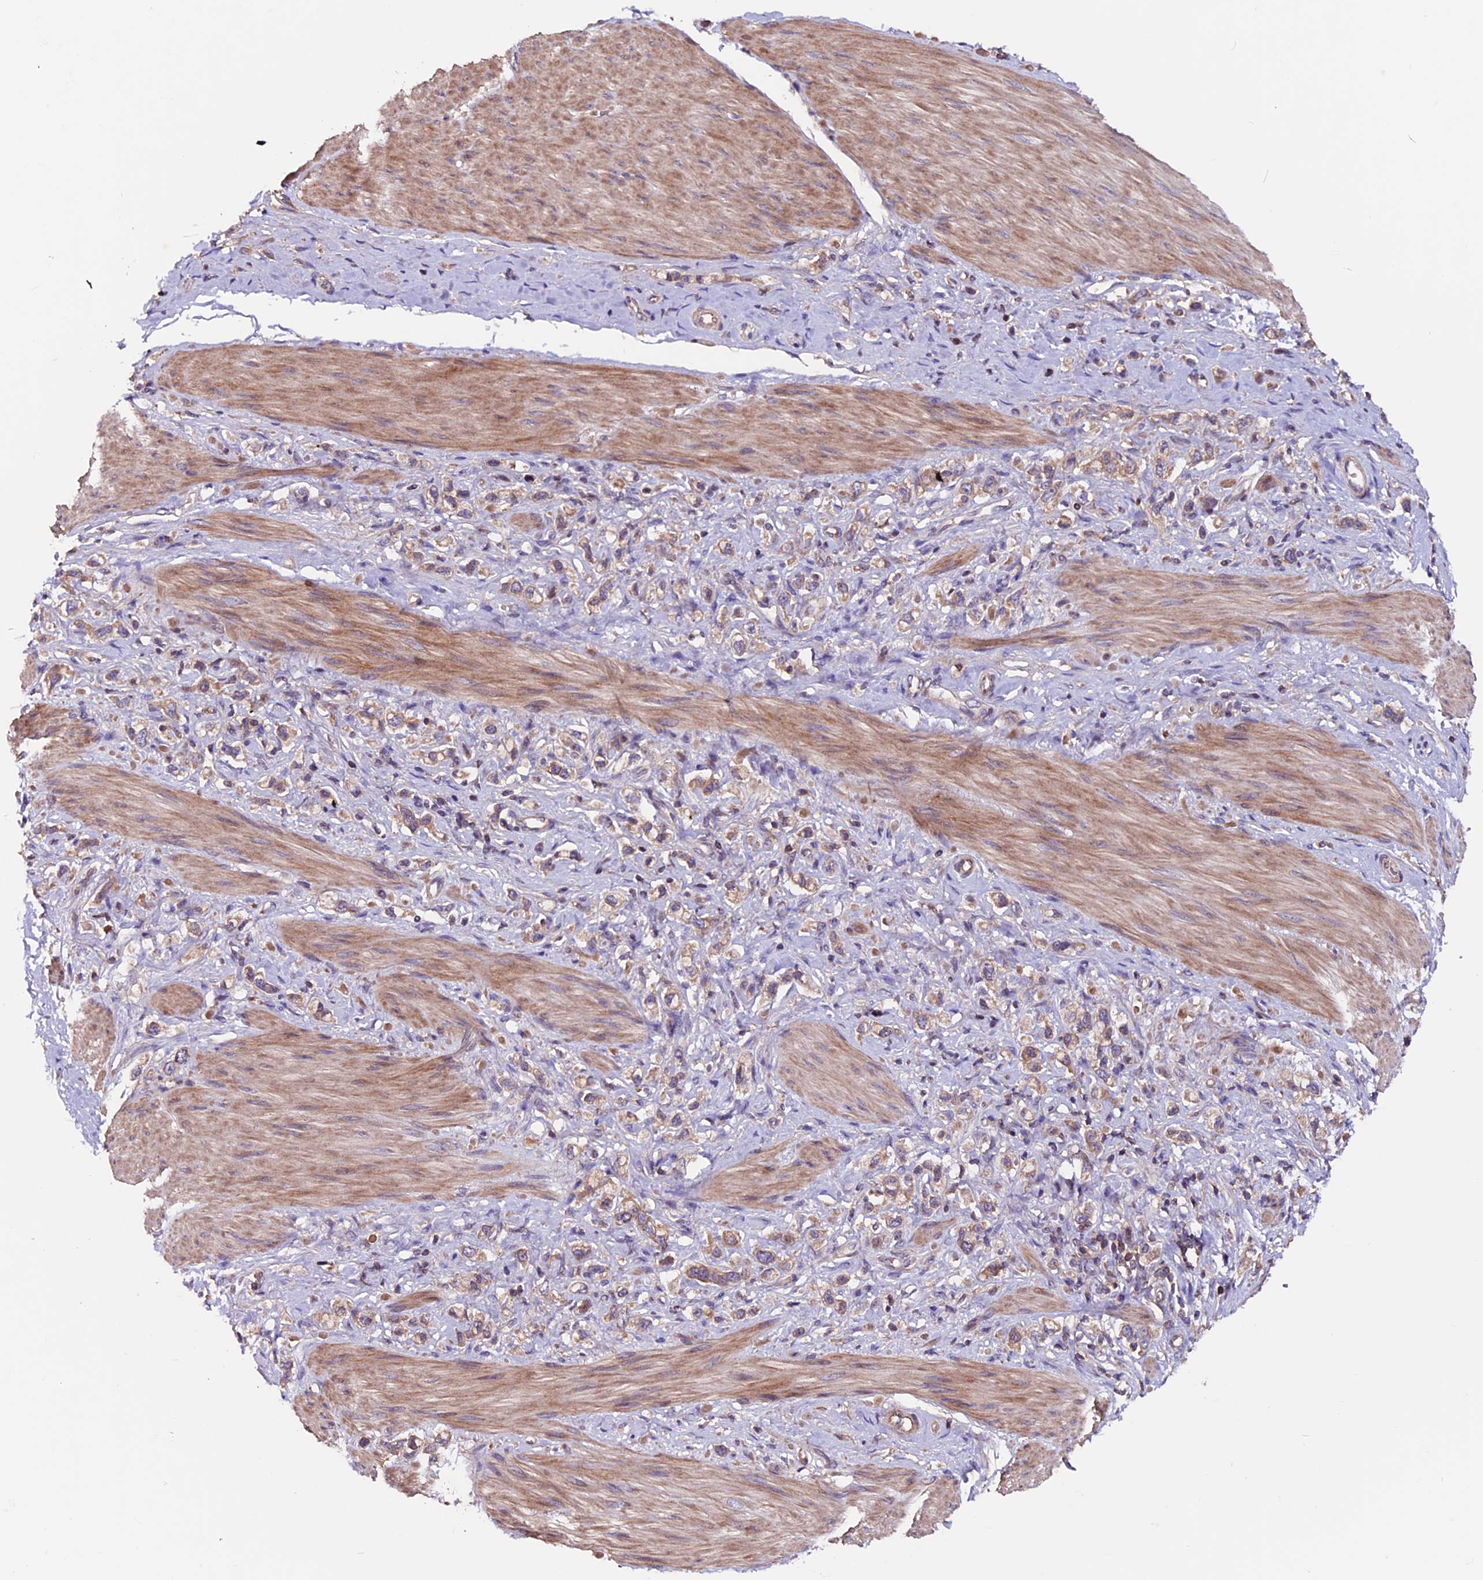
{"staining": {"intensity": "weak", "quantity": "25%-75%", "location": "cytoplasmic/membranous"}, "tissue": "stomach cancer", "cell_type": "Tumor cells", "image_type": "cancer", "snomed": [{"axis": "morphology", "description": "Adenocarcinoma, NOS"}, {"axis": "topography", "description": "Stomach"}], "caption": "An immunohistochemistry micrograph of tumor tissue is shown. Protein staining in brown highlights weak cytoplasmic/membranous positivity in stomach cancer within tumor cells.", "gene": "ZNF598", "patient": {"sex": "female", "age": 65}}